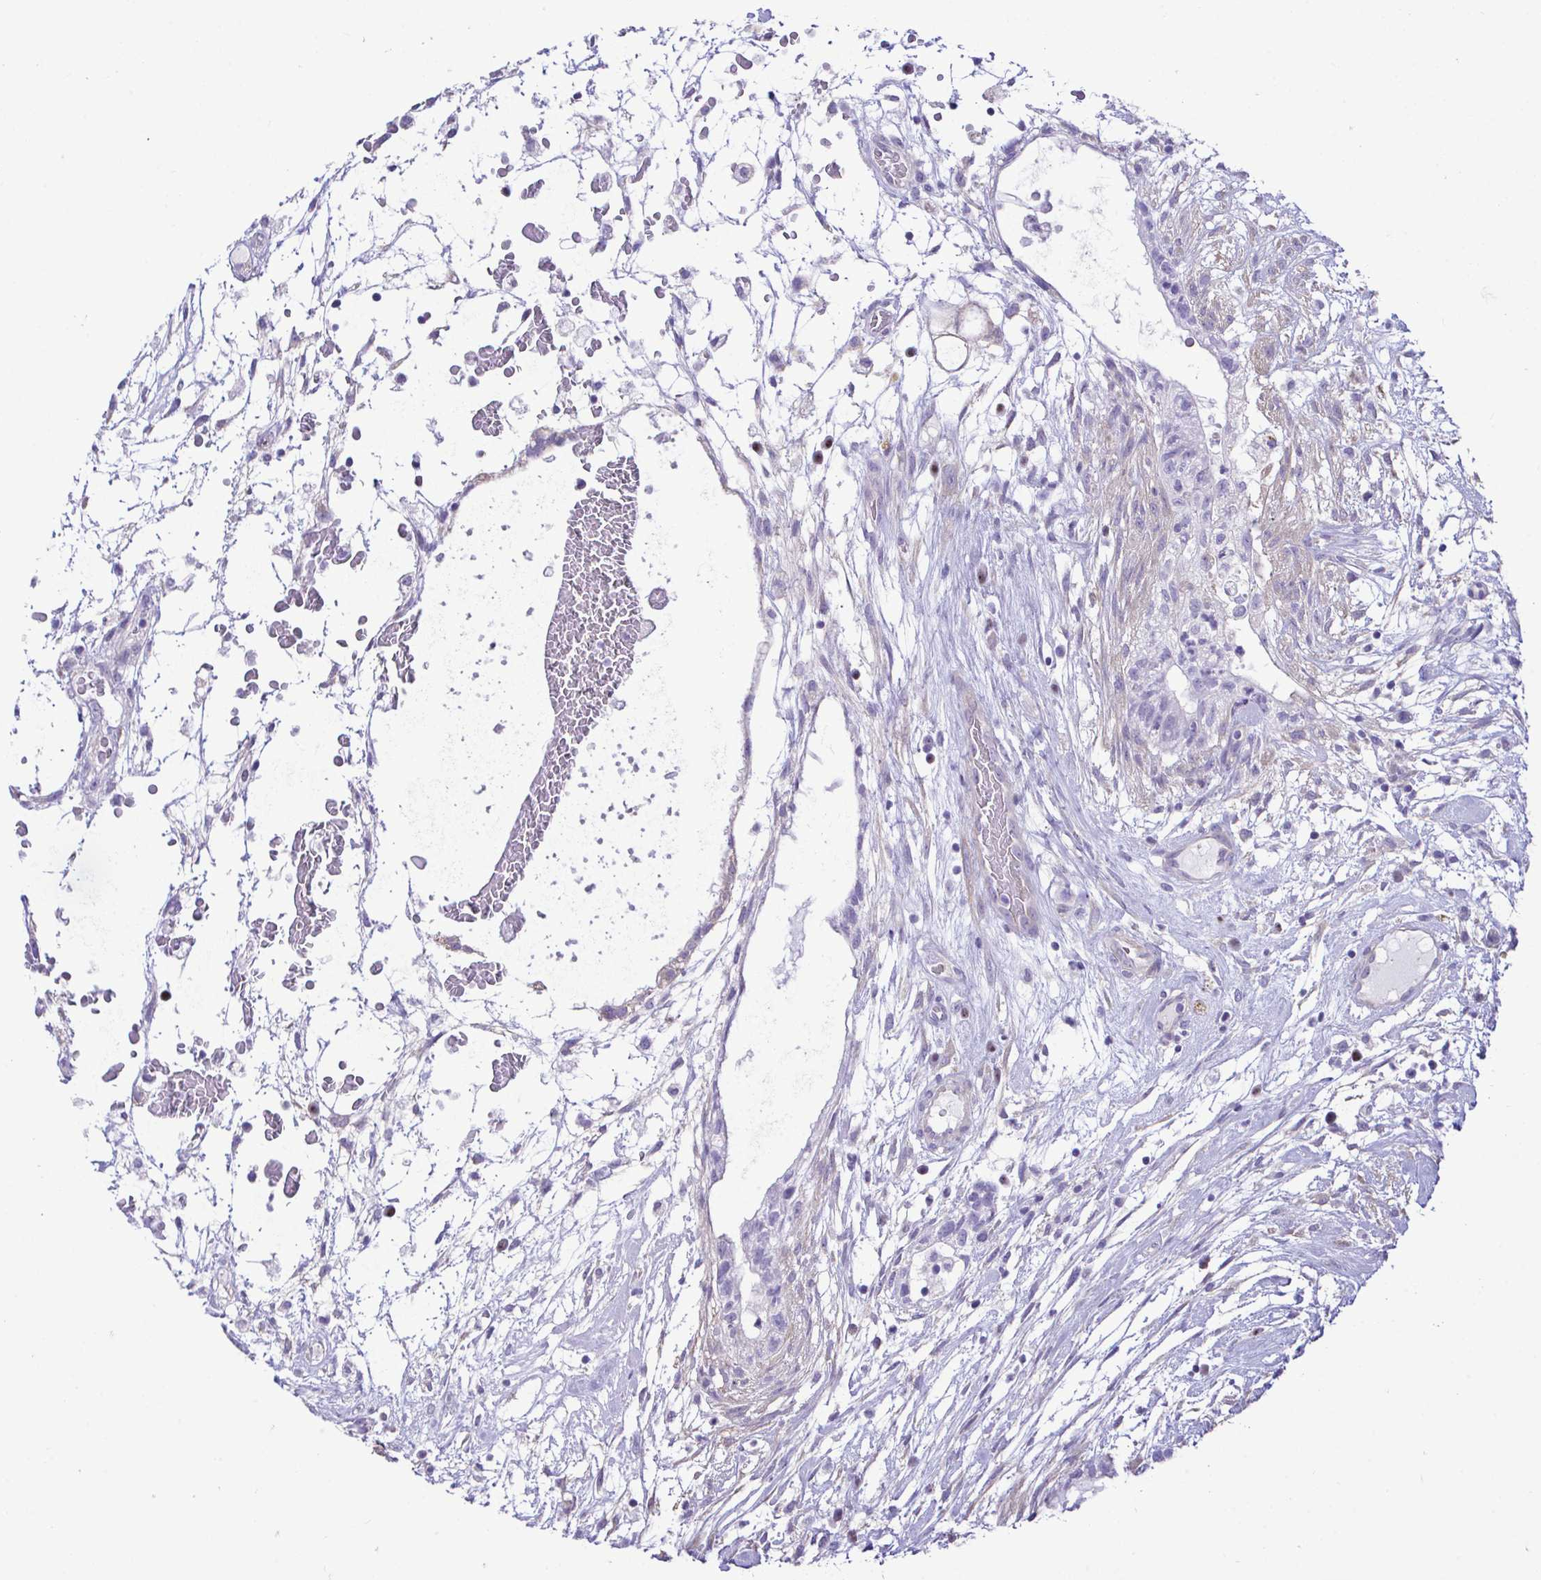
{"staining": {"intensity": "negative", "quantity": "none", "location": "none"}, "tissue": "testis cancer", "cell_type": "Tumor cells", "image_type": "cancer", "snomed": [{"axis": "morphology", "description": "Carcinoma, Embryonal, NOS"}, {"axis": "topography", "description": "Testis"}], "caption": "Image shows no protein staining in tumor cells of testis cancer tissue.", "gene": "SLC25A51", "patient": {"sex": "male", "age": 32}}